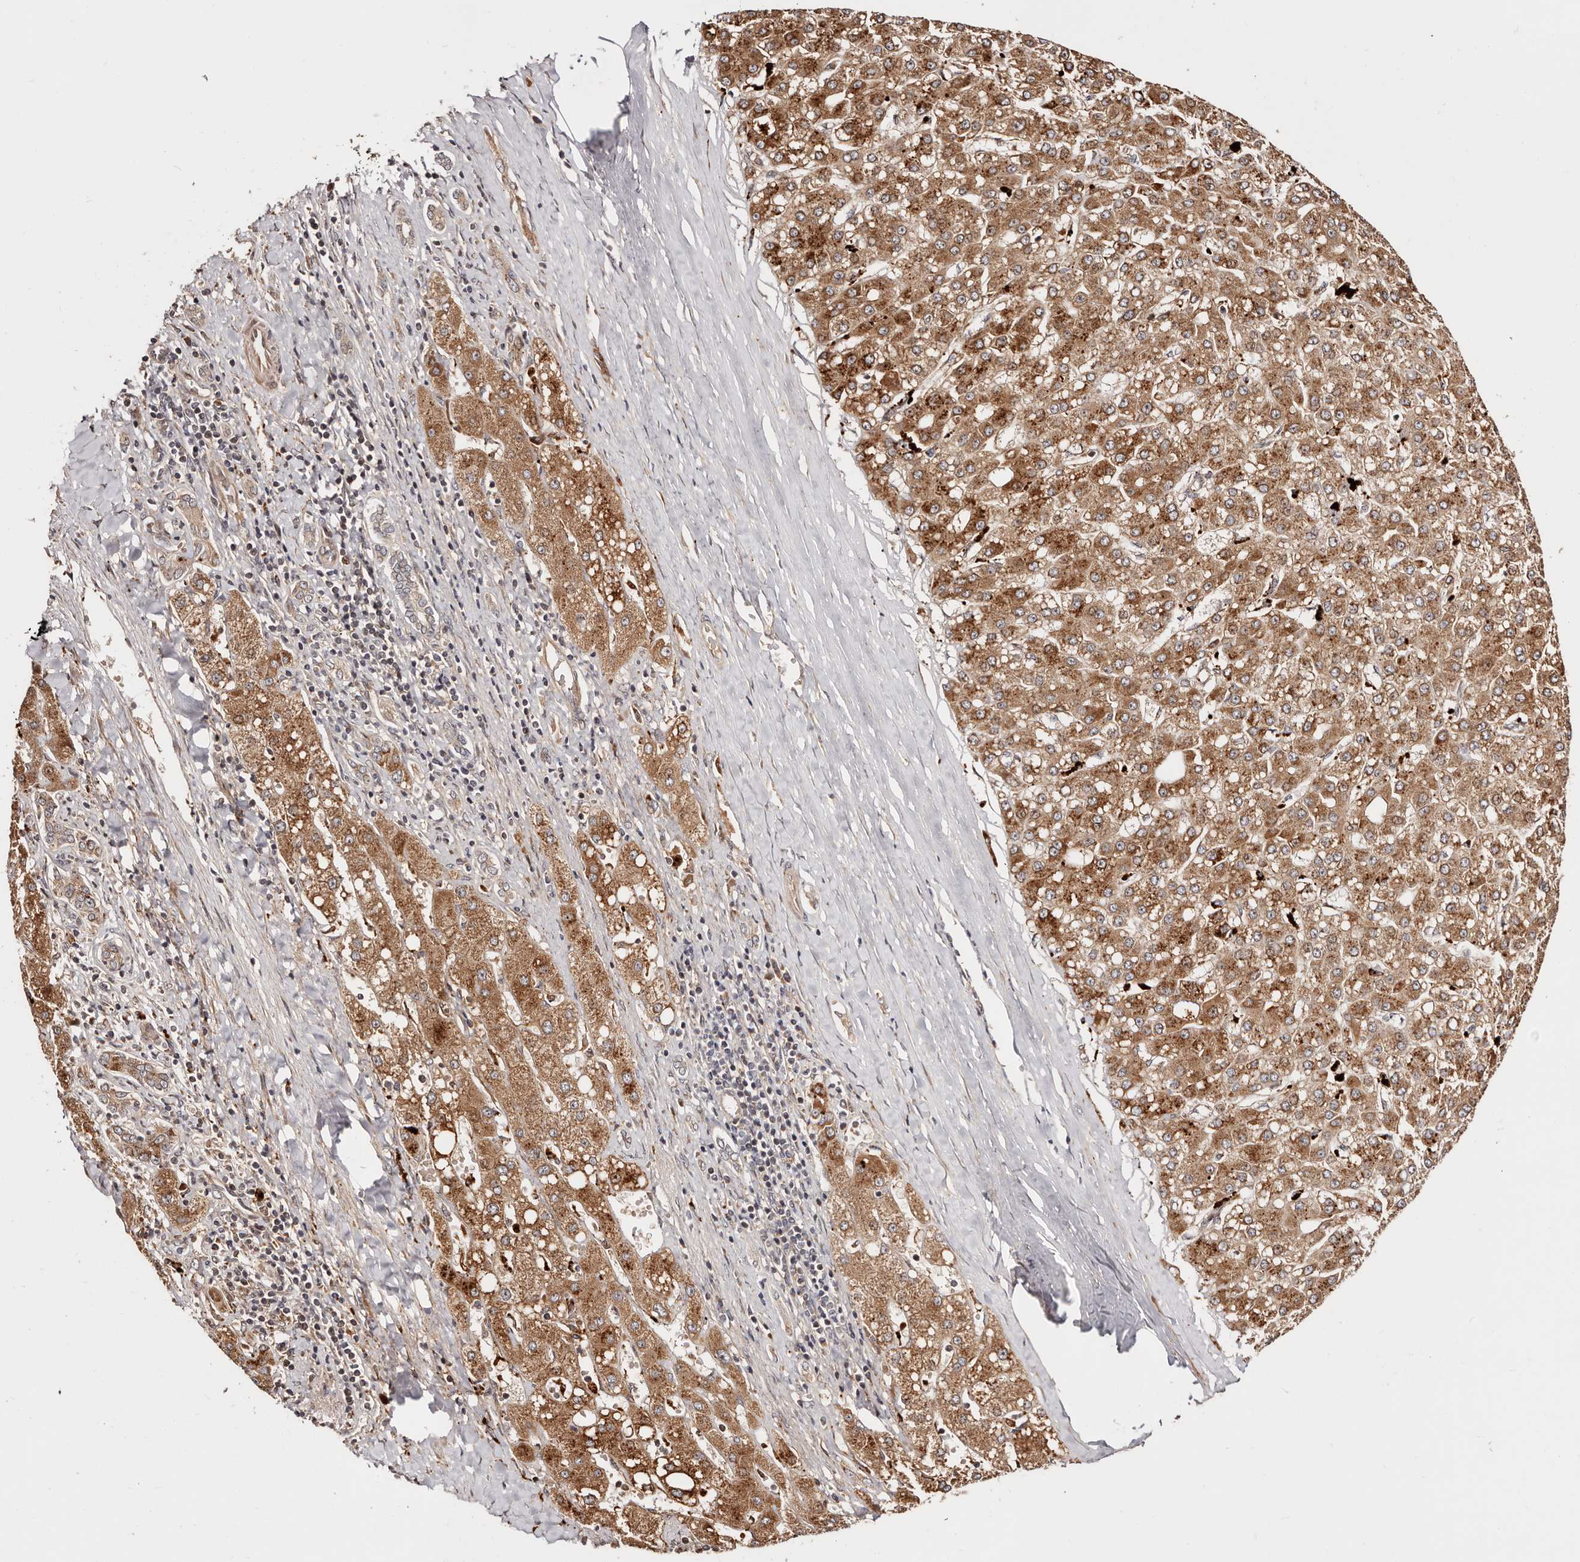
{"staining": {"intensity": "moderate", "quantity": ">75%", "location": "cytoplasmic/membranous"}, "tissue": "liver cancer", "cell_type": "Tumor cells", "image_type": "cancer", "snomed": [{"axis": "morphology", "description": "Carcinoma, Hepatocellular, NOS"}, {"axis": "topography", "description": "Liver"}], "caption": "Immunohistochemistry histopathology image of neoplastic tissue: liver cancer (hepatocellular carcinoma) stained using immunohistochemistry exhibits medium levels of moderate protein expression localized specifically in the cytoplasmic/membranous of tumor cells, appearing as a cytoplasmic/membranous brown color.", "gene": "PTPN22", "patient": {"sex": "male", "age": 67}}